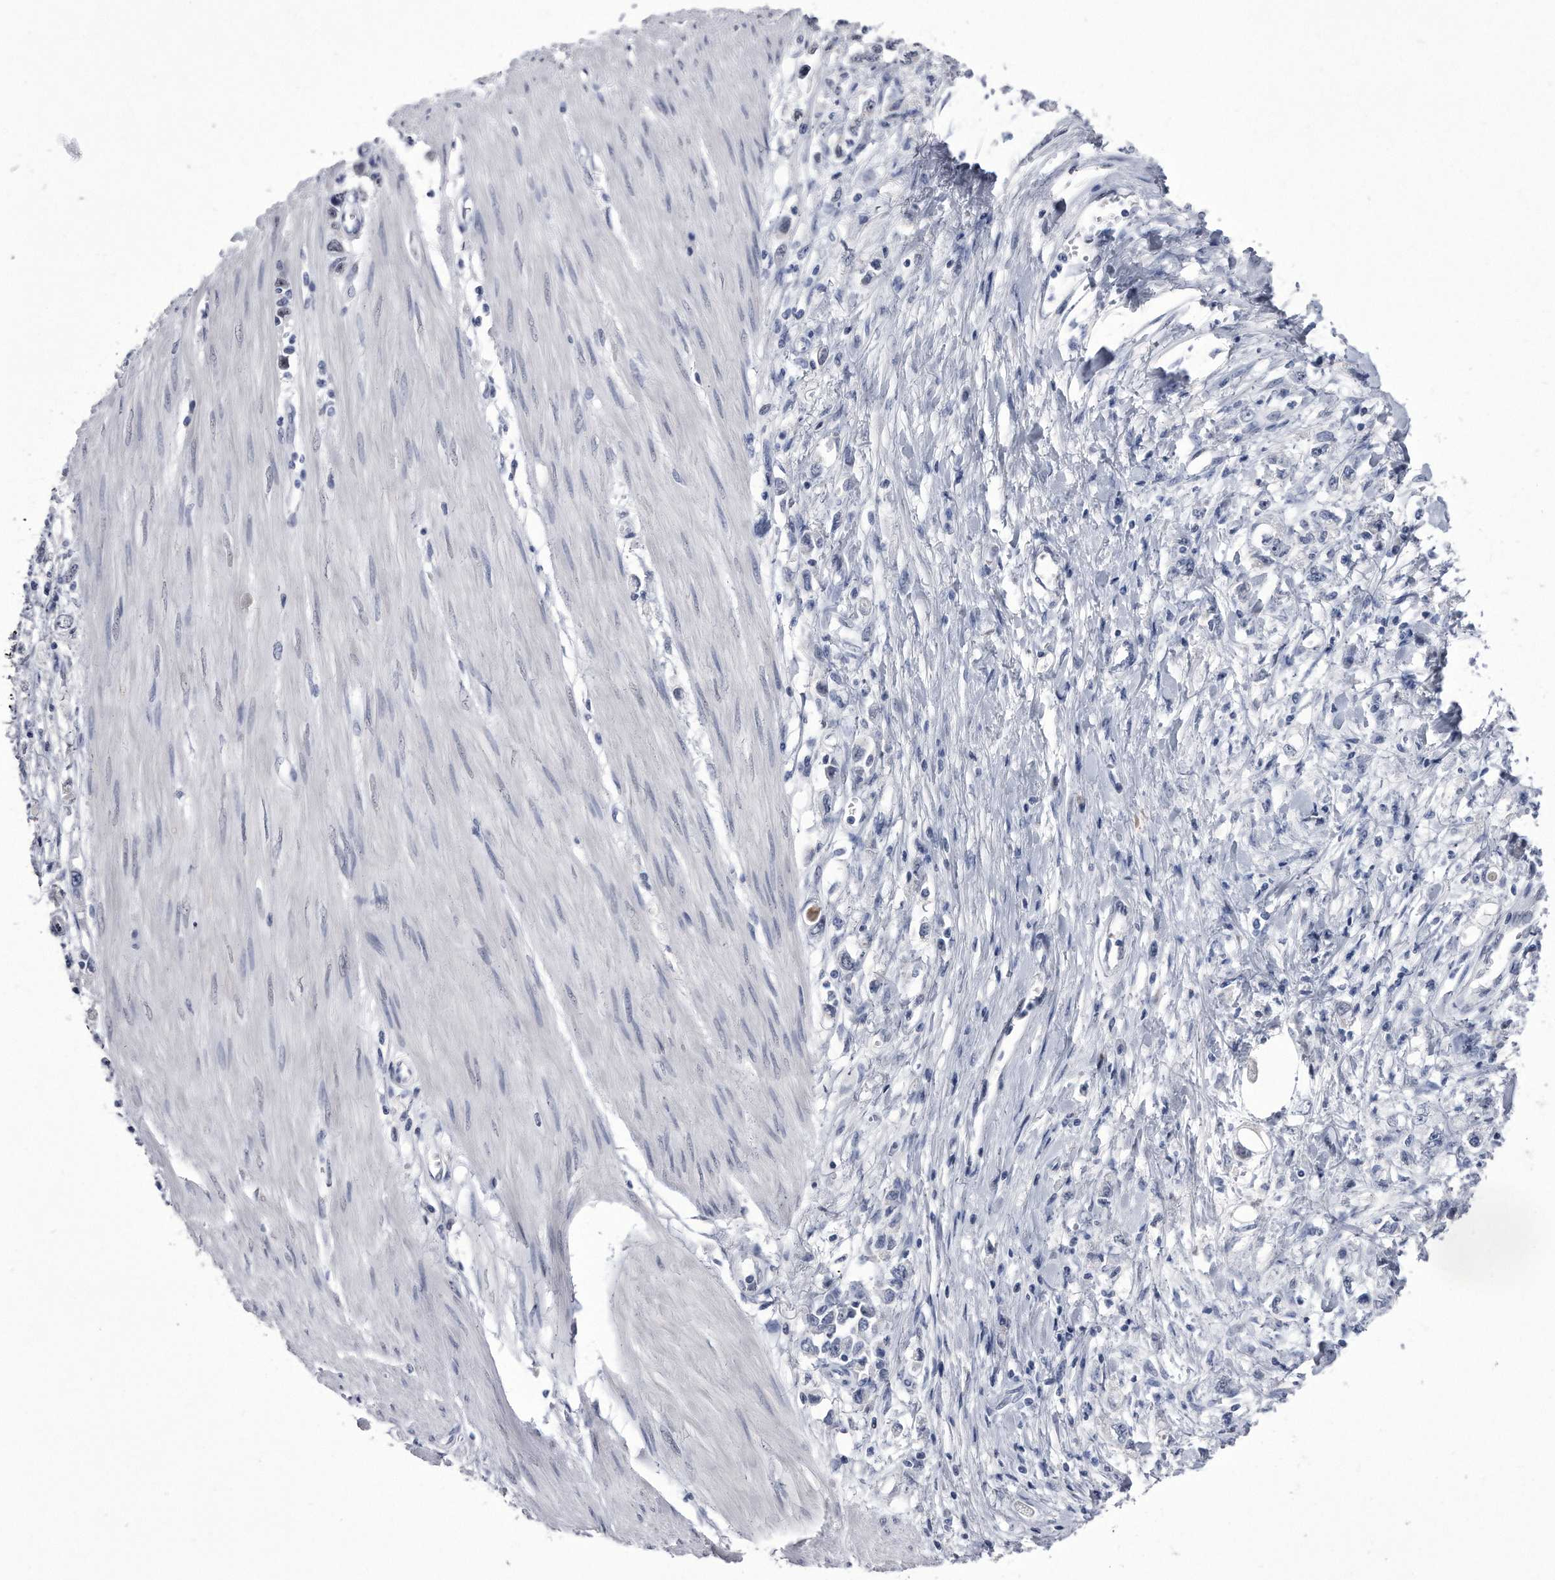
{"staining": {"intensity": "negative", "quantity": "none", "location": "none"}, "tissue": "stomach cancer", "cell_type": "Tumor cells", "image_type": "cancer", "snomed": [{"axis": "morphology", "description": "Adenocarcinoma, NOS"}, {"axis": "topography", "description": "Stomach"}], "caption": "Micrograph shows no protein staining in tumor cells of adenocarcinoma (stomach) tissue. The staining is performed using DAB brown chromogen with nuclei counter-stained in using hematoxylin.", "gene": "KCTD8", "patient": {"sex": "female", "age": 76}}